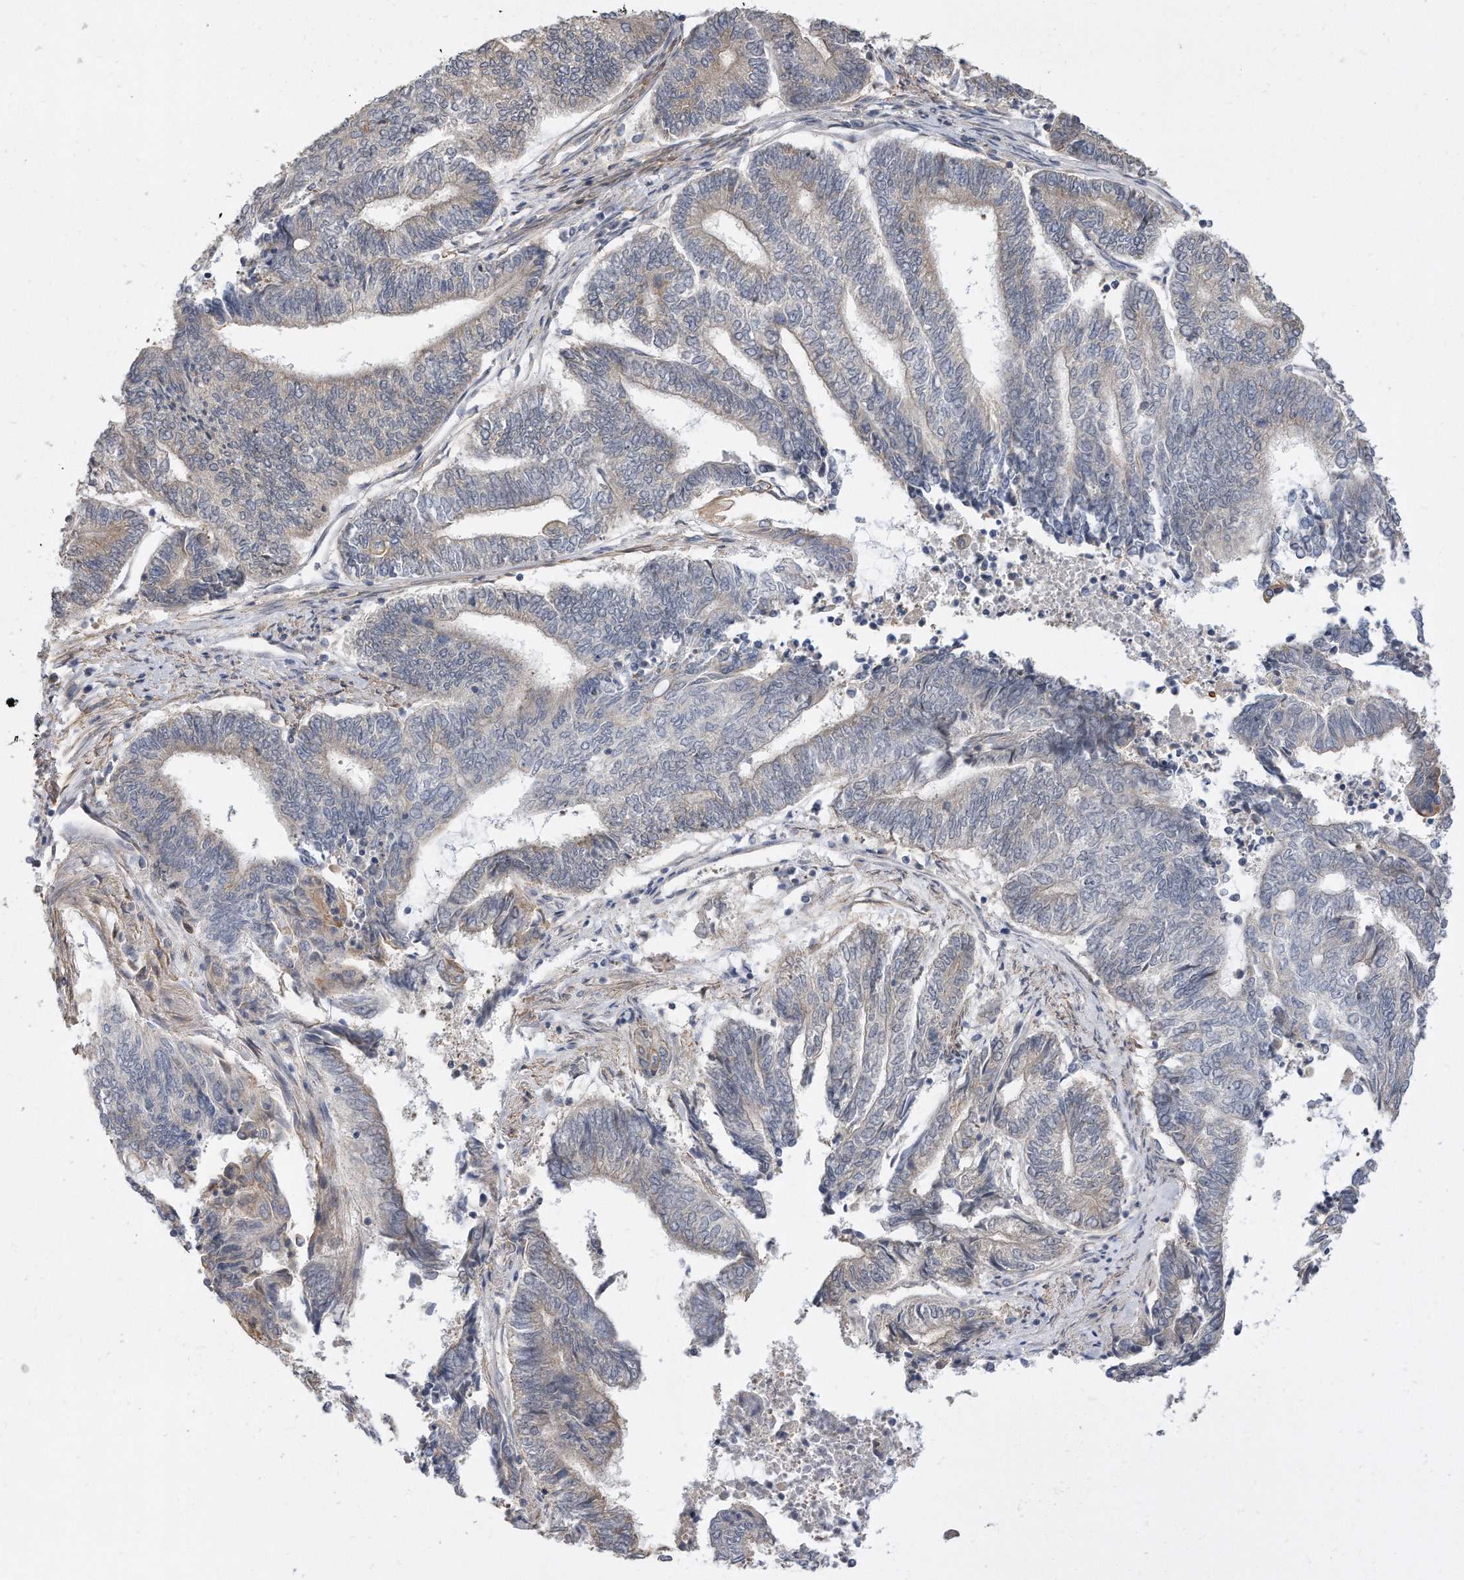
{"staining": {"intensity": "negative", "quantity": "none", "location": "none"}, "tissue": "endometrial cancer", "cell_type": "Tumor cells", "image_type": "cancer", "snomed": [{"axis": "morphology", "description": "Adenocarcinoma, NOS"}, {"axis": "topography", "description": "Uterus"}, {"axis": "topography", "description": "Endometrium"}], "caption": "Endometrial cancer (adenocarcinoma) was stained to show a protein in brown. There is no significant positivity in tumor cells.", "gene": "TCP1", "patient": {"sex": "female", "age": 70}}